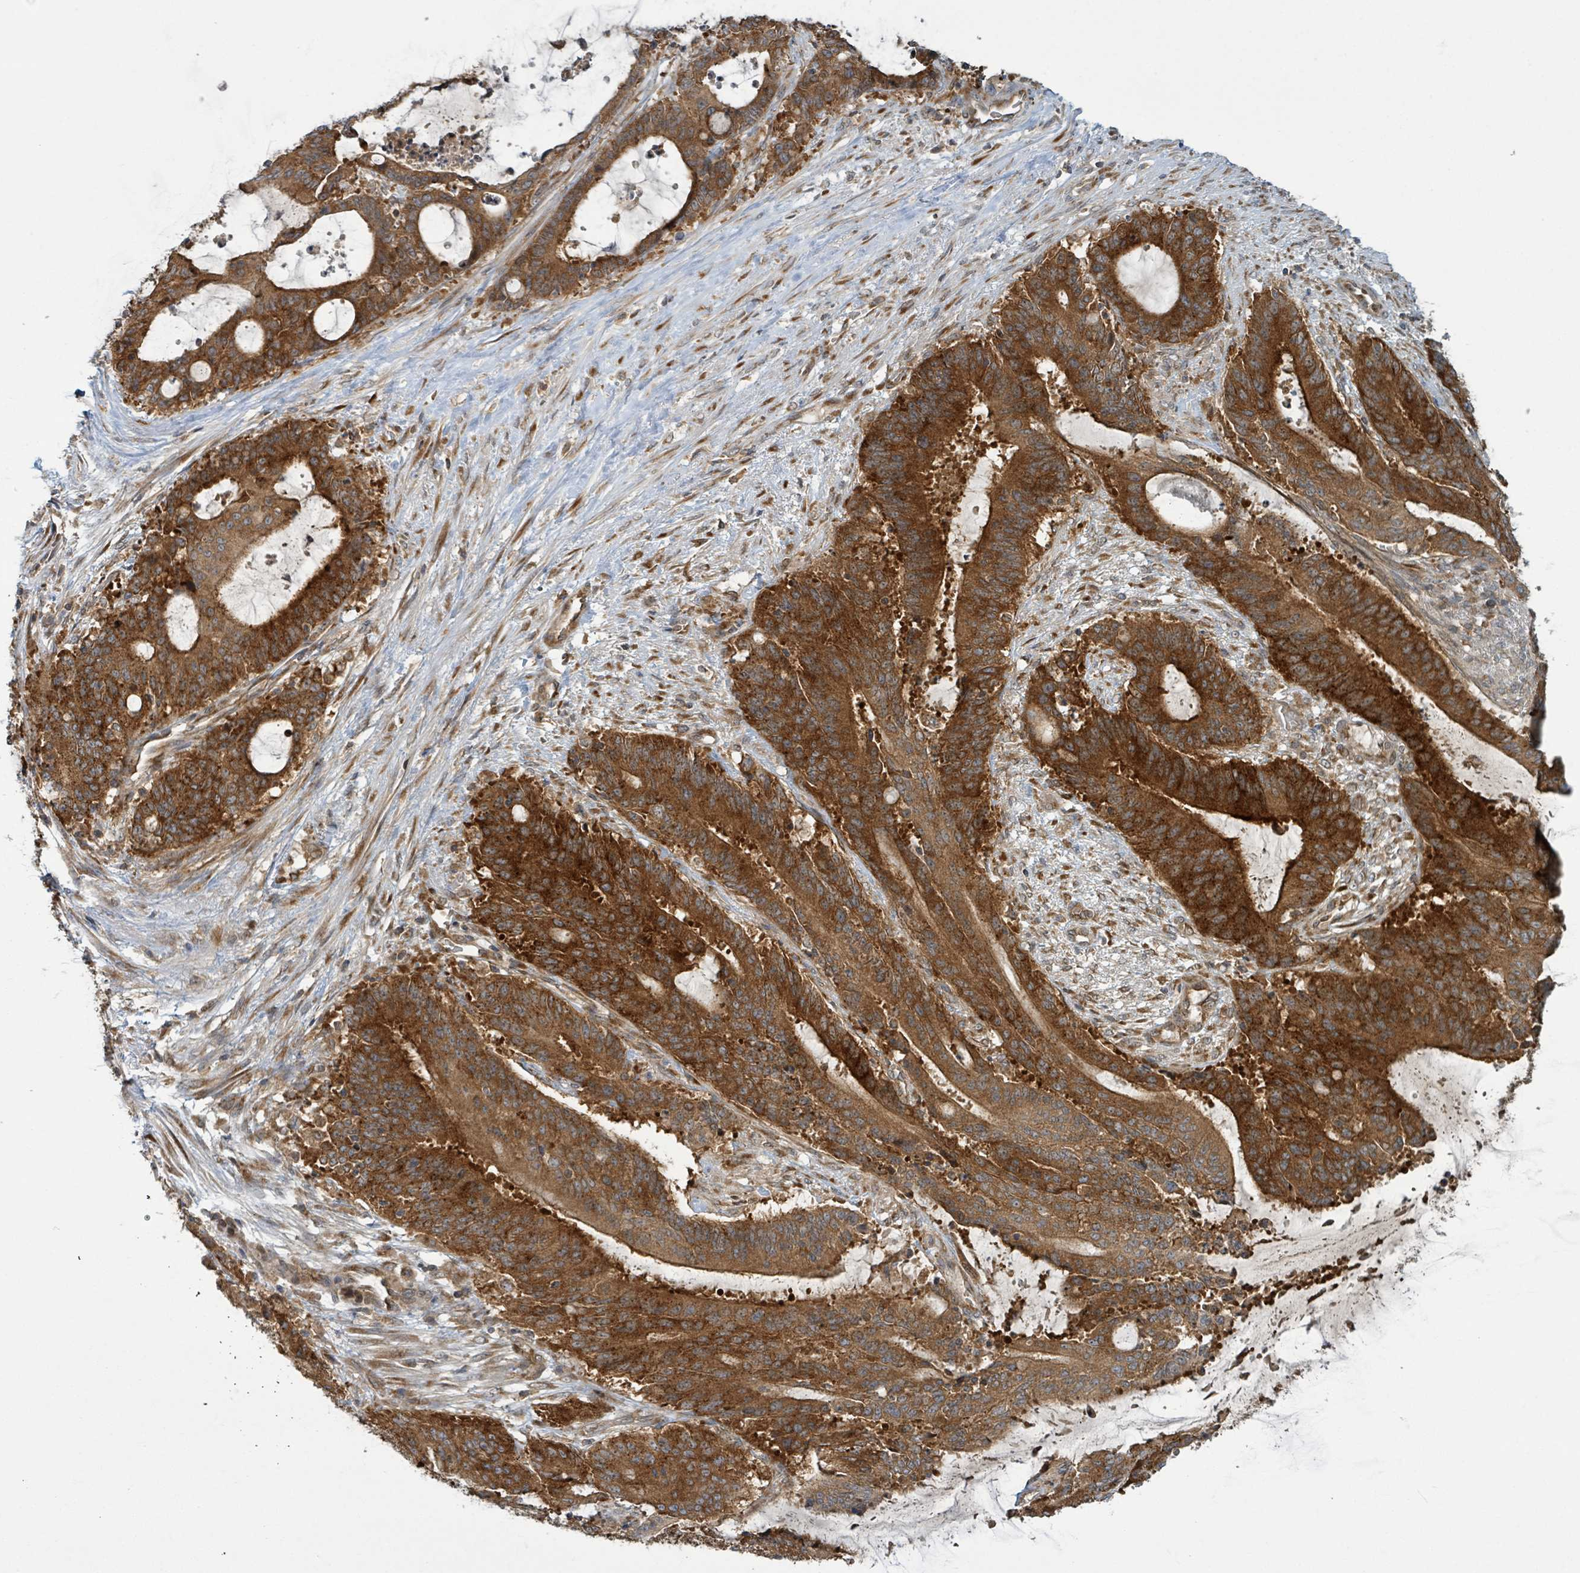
{"staining": {"intensity": "strong", "quantity": ">75%", "location": "cytoplasmic/membranous"}, "tissue": "liver cancer", "cell_type": "Tumor cells", "image_type": "cancer", "snomed": [{"axis": "morphology", "description": "Normal tissue, NOS"}, {"axis": "morphology", "description": "Cholangiocarcinoma"}, {"axis": "topography", "description": "Liver"}, {"axis": "topography", "description": "Peripheral nerve tissue"}], "caption": "High-power microscopy captured an immunohistochemistry (IHC) image of liver cancer, revealing strong cytoplasmic/membranous staining in about >75% of tumor cells.", "gene": "OR51E1", "patient": {"sex": "female", "age": 73}}